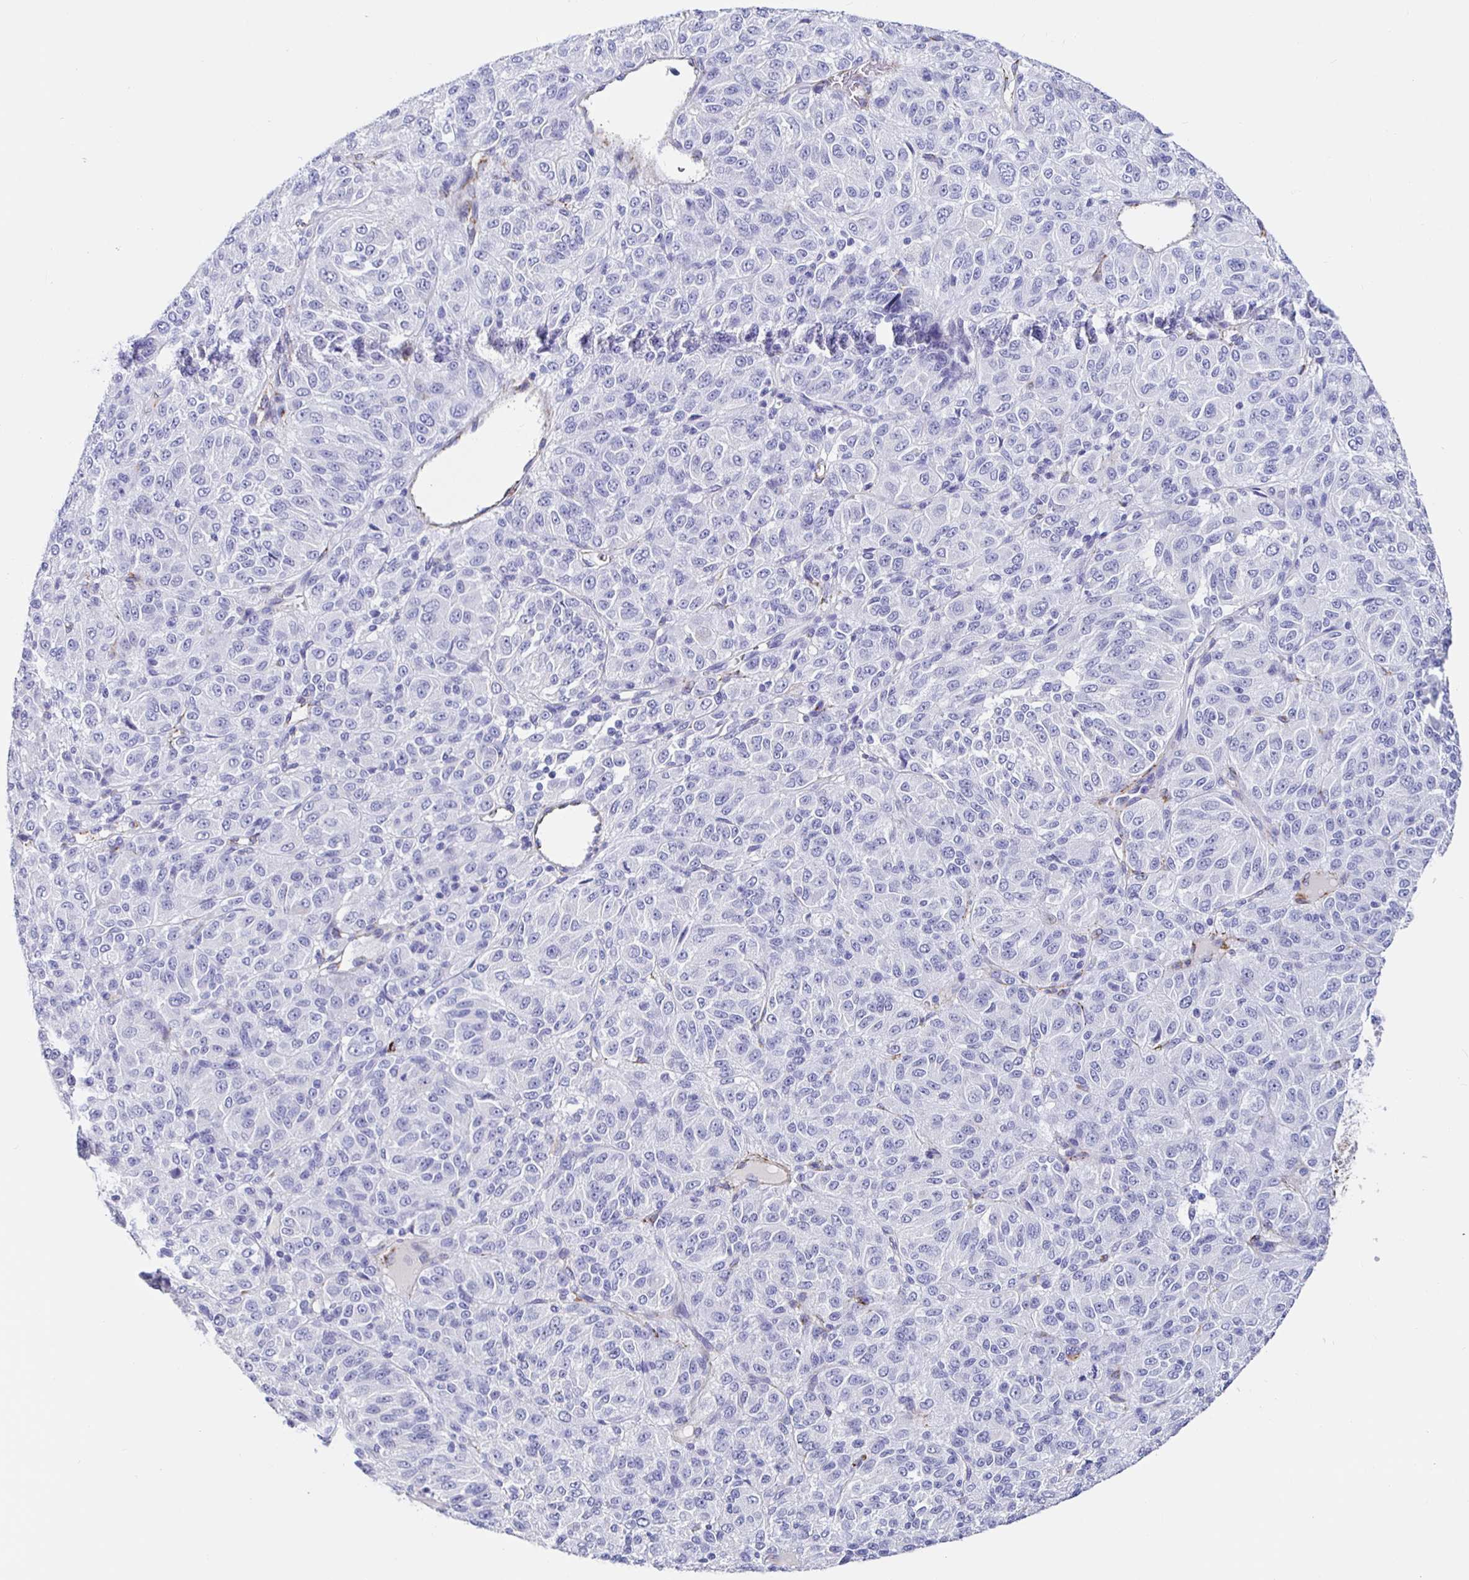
{"staining": {"intensity": "negative", "quantity": "none", "location": "none"}, "tissue": "melanoma", "cell_type": "Tumor cells", "image_type": "cancer", "snomed": [{"axis": "morphology", "description": "Malignant melanoma, Metastatic site"}, {"axis": "topography", "description": "Brain"}], "caption": "Immunohistochemistry (IHC) image of neoplastic tissue: malignant melanoma (metastatic site) stained with DAB (3,3'-diaminobenzidine) reveals no significant protein positivity in tumor cells.", "gene": "MAOA", "patient": {"sex": "female", "age": 56}}